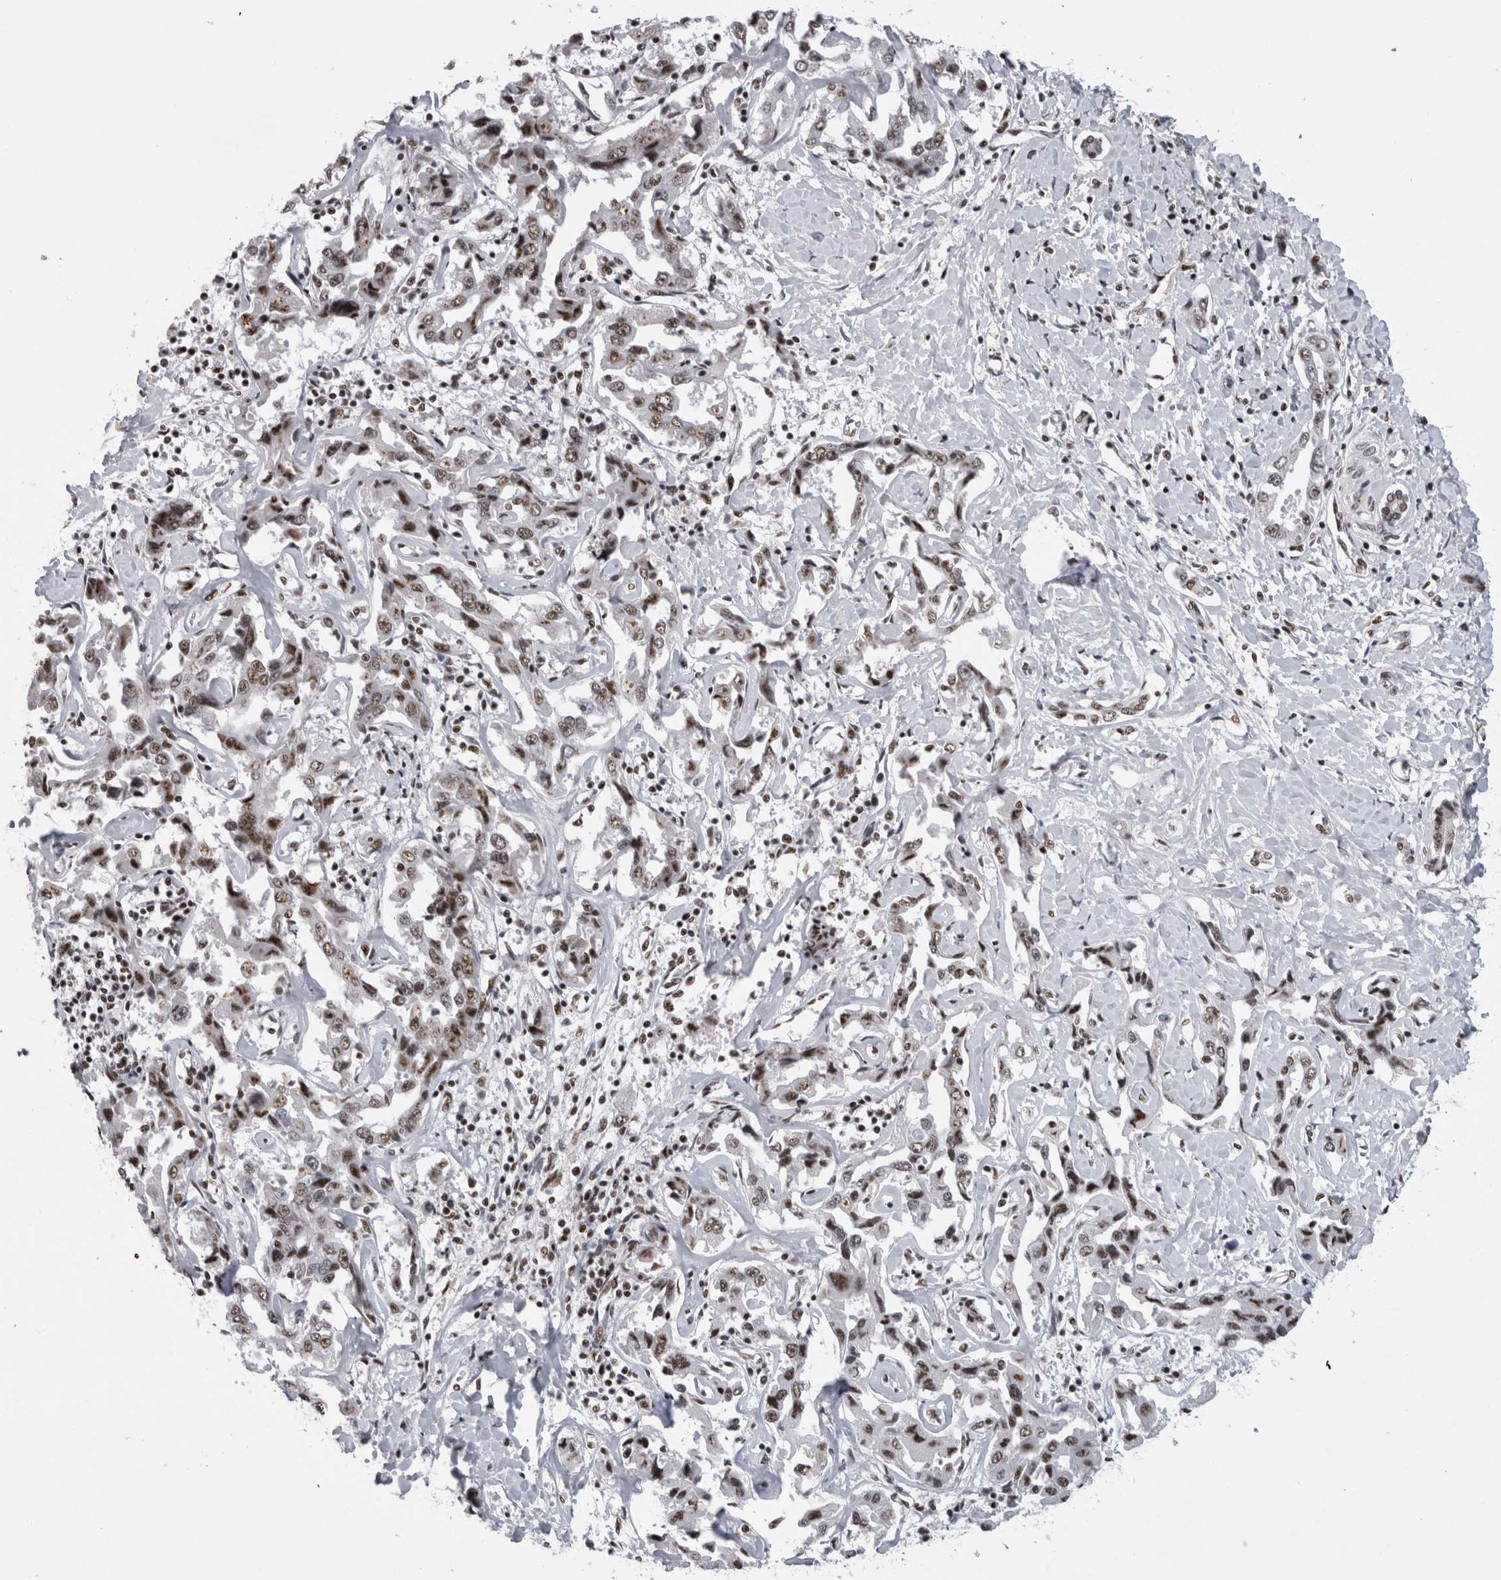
{"staining": {"intensity": "weak", "quantity": ">75%", "location": "nuclear"}, "tissue": "liver cancer", "cell_type": "Tumor cells", "image_type": "cancer", "snomed": [{"axis": "morphology", "description": "Cholangiocarcinoma"}, {"axis": "topography", "description": "Liver"}], "caption": "The immunohistochemical stain shows weak nuclear staining in tumor cells of cholangiocarcinoma (liver) tissue. (IHC, brightfield microscopy, high magnification).", "gene": "CDK11A", "patient": {"sex": "male", "age": 59}}